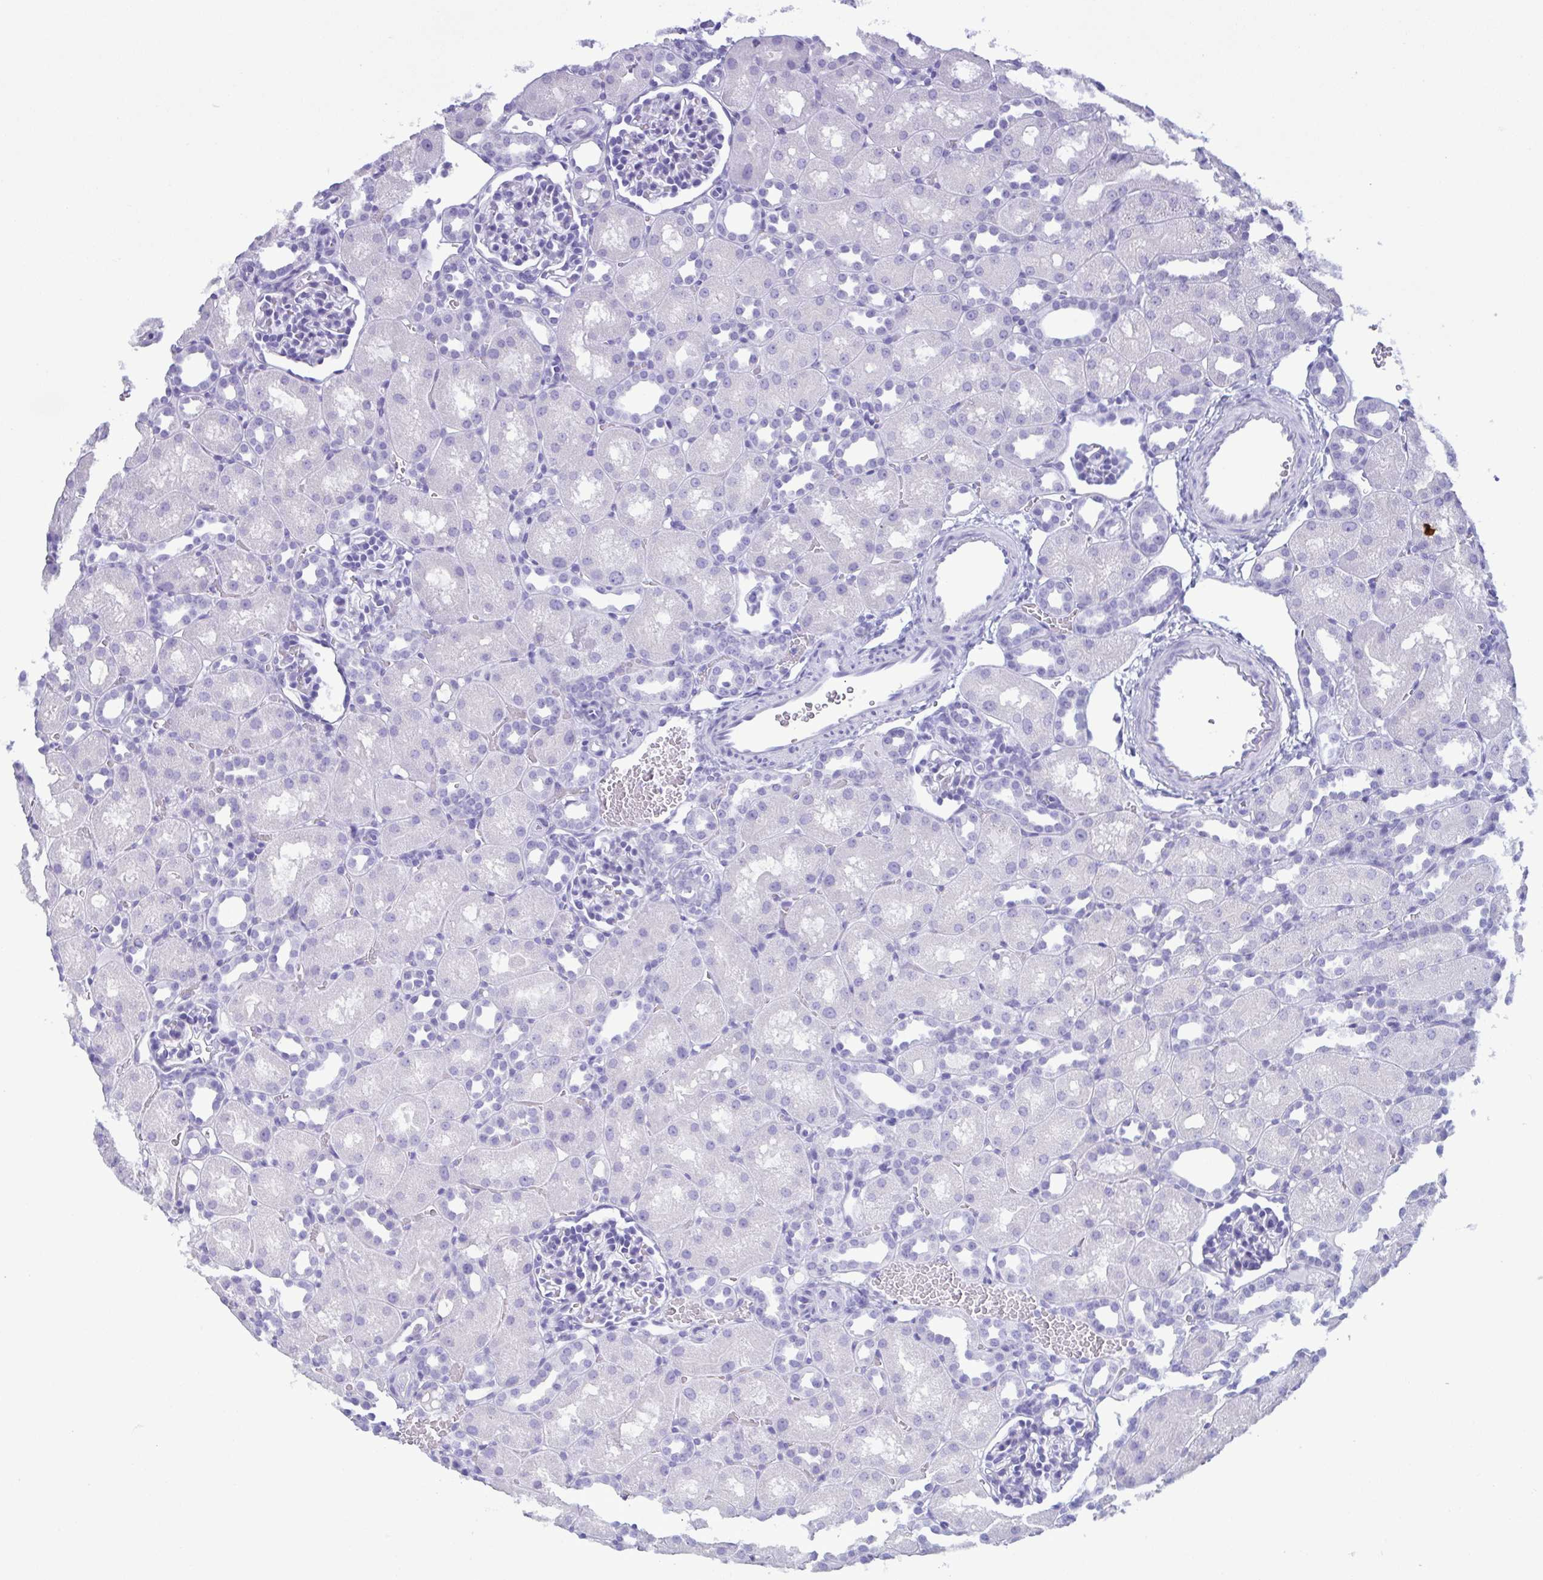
{"staining": {"intensity": "negative", "quantity": "none", "location": "none"}, "tissue": "kidney", "cell_type": "Cells in glomeruli", "image_type": "normal", "snomed": [{"axis": "morphology", "description": "Normal tissue, NOS"}, {"axis": "topography", "description": "Kidney"}], "caption": "Kidney was stained to show a protein in brown. There is no significant positivity in cells in glomeruli. (DAB (3,3'-diaminobenzidine) immunohistochemistry, high magnification).", "gene": "LTF", "patient": {"sex": "male", "age": 1}}